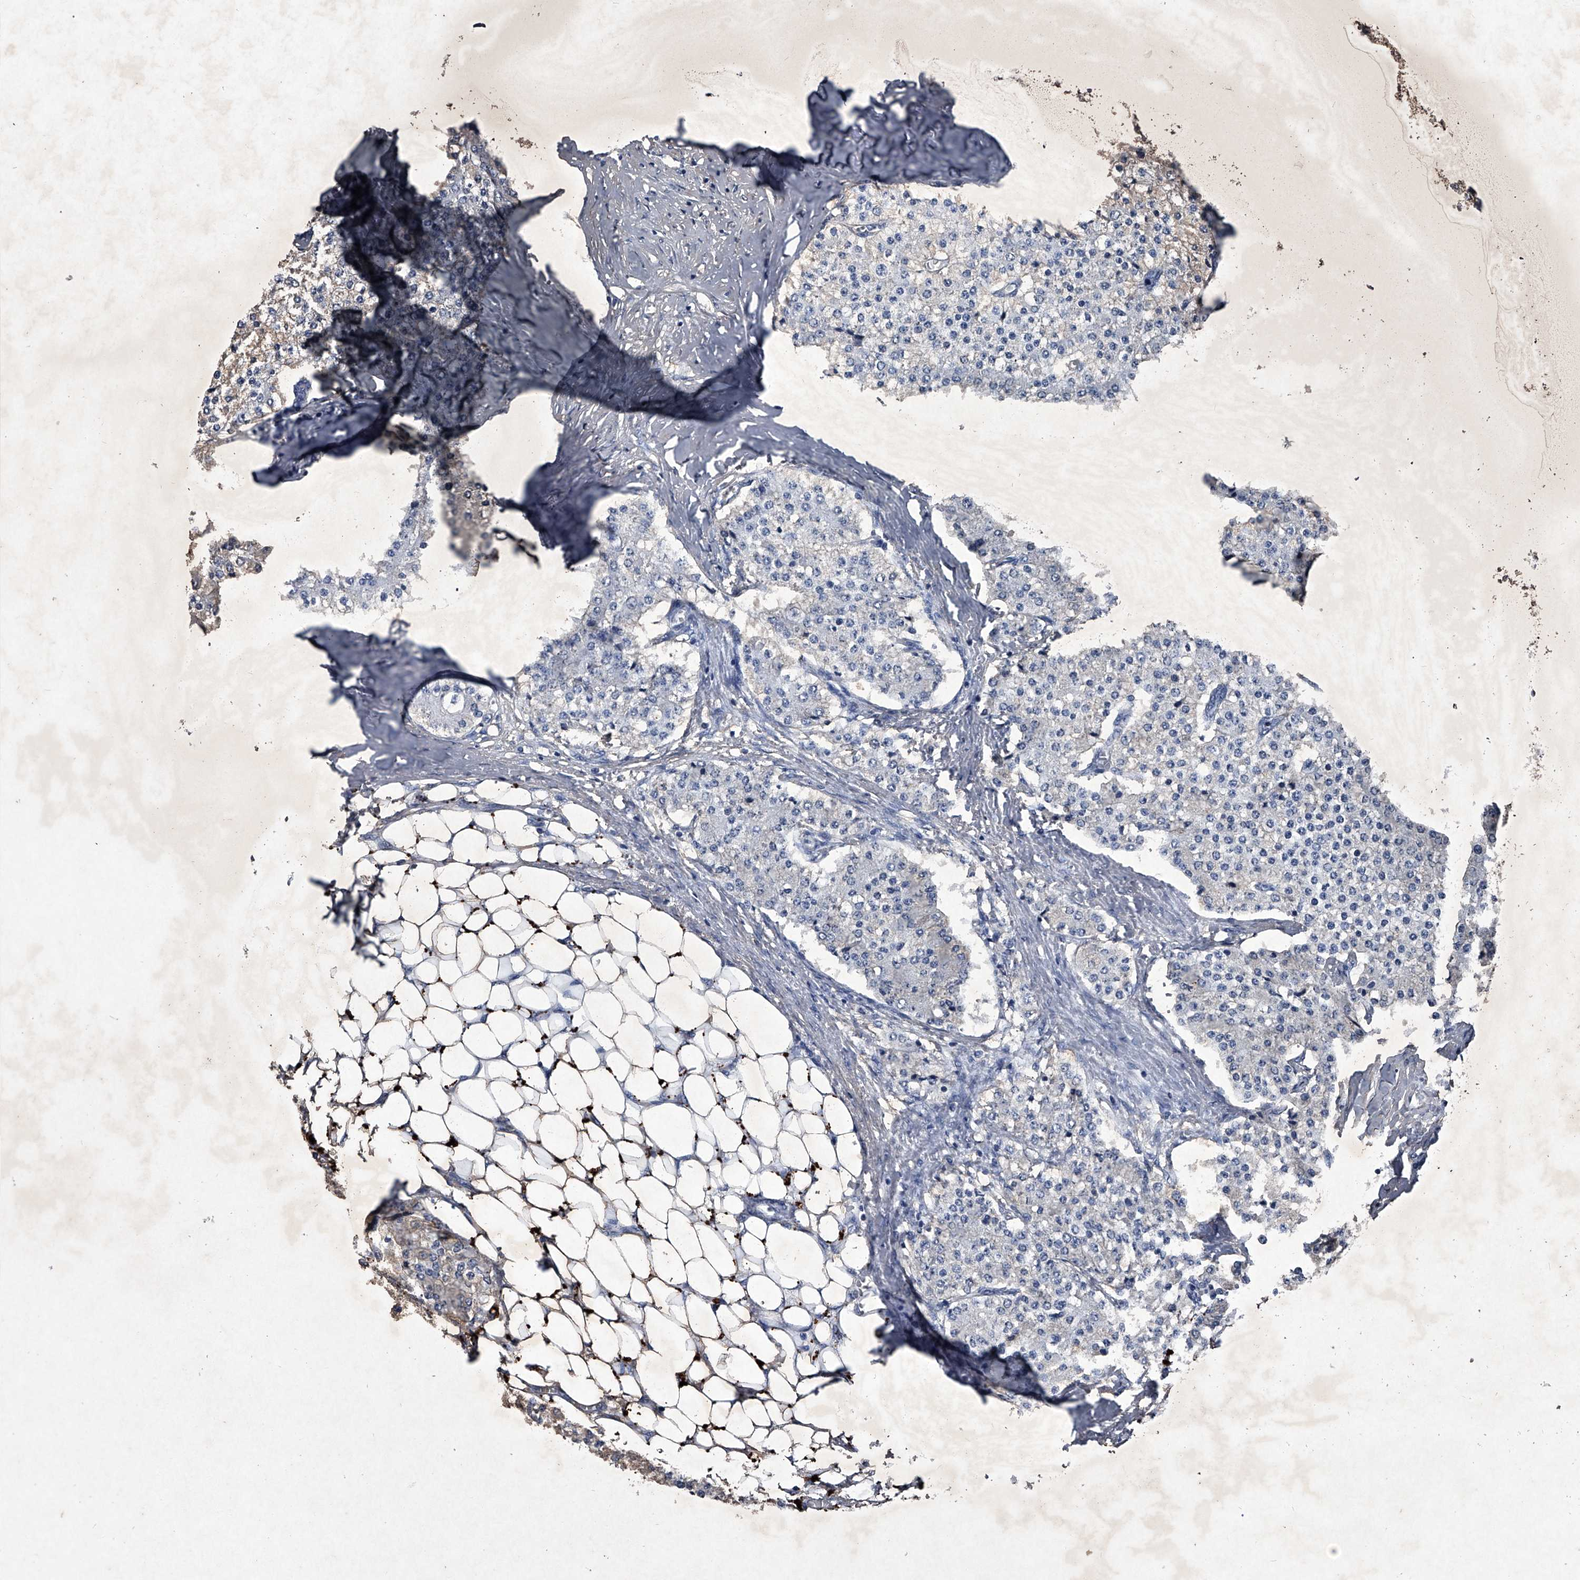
{"staining": {"intensity": "negative", "quantity": "none", "location": "none"}, "tissue": "carcinoid", "cell_type": "Tumor cells", "image_type": "cancer", "snomed": [{"axis": "morphology", "description": "Carcinoid, malignant, NOS"}, {"axis": "topography", "description": "Colon"}], "caption": "IHC of carcinoid demonstrates no expression in tumor cells. The staining is performed using DAB brown chromogen with nuclei counter-stained in using hematoxylin.", "gene": "MAPKAP1", "patient": {"sex": "female", "age": 52}}